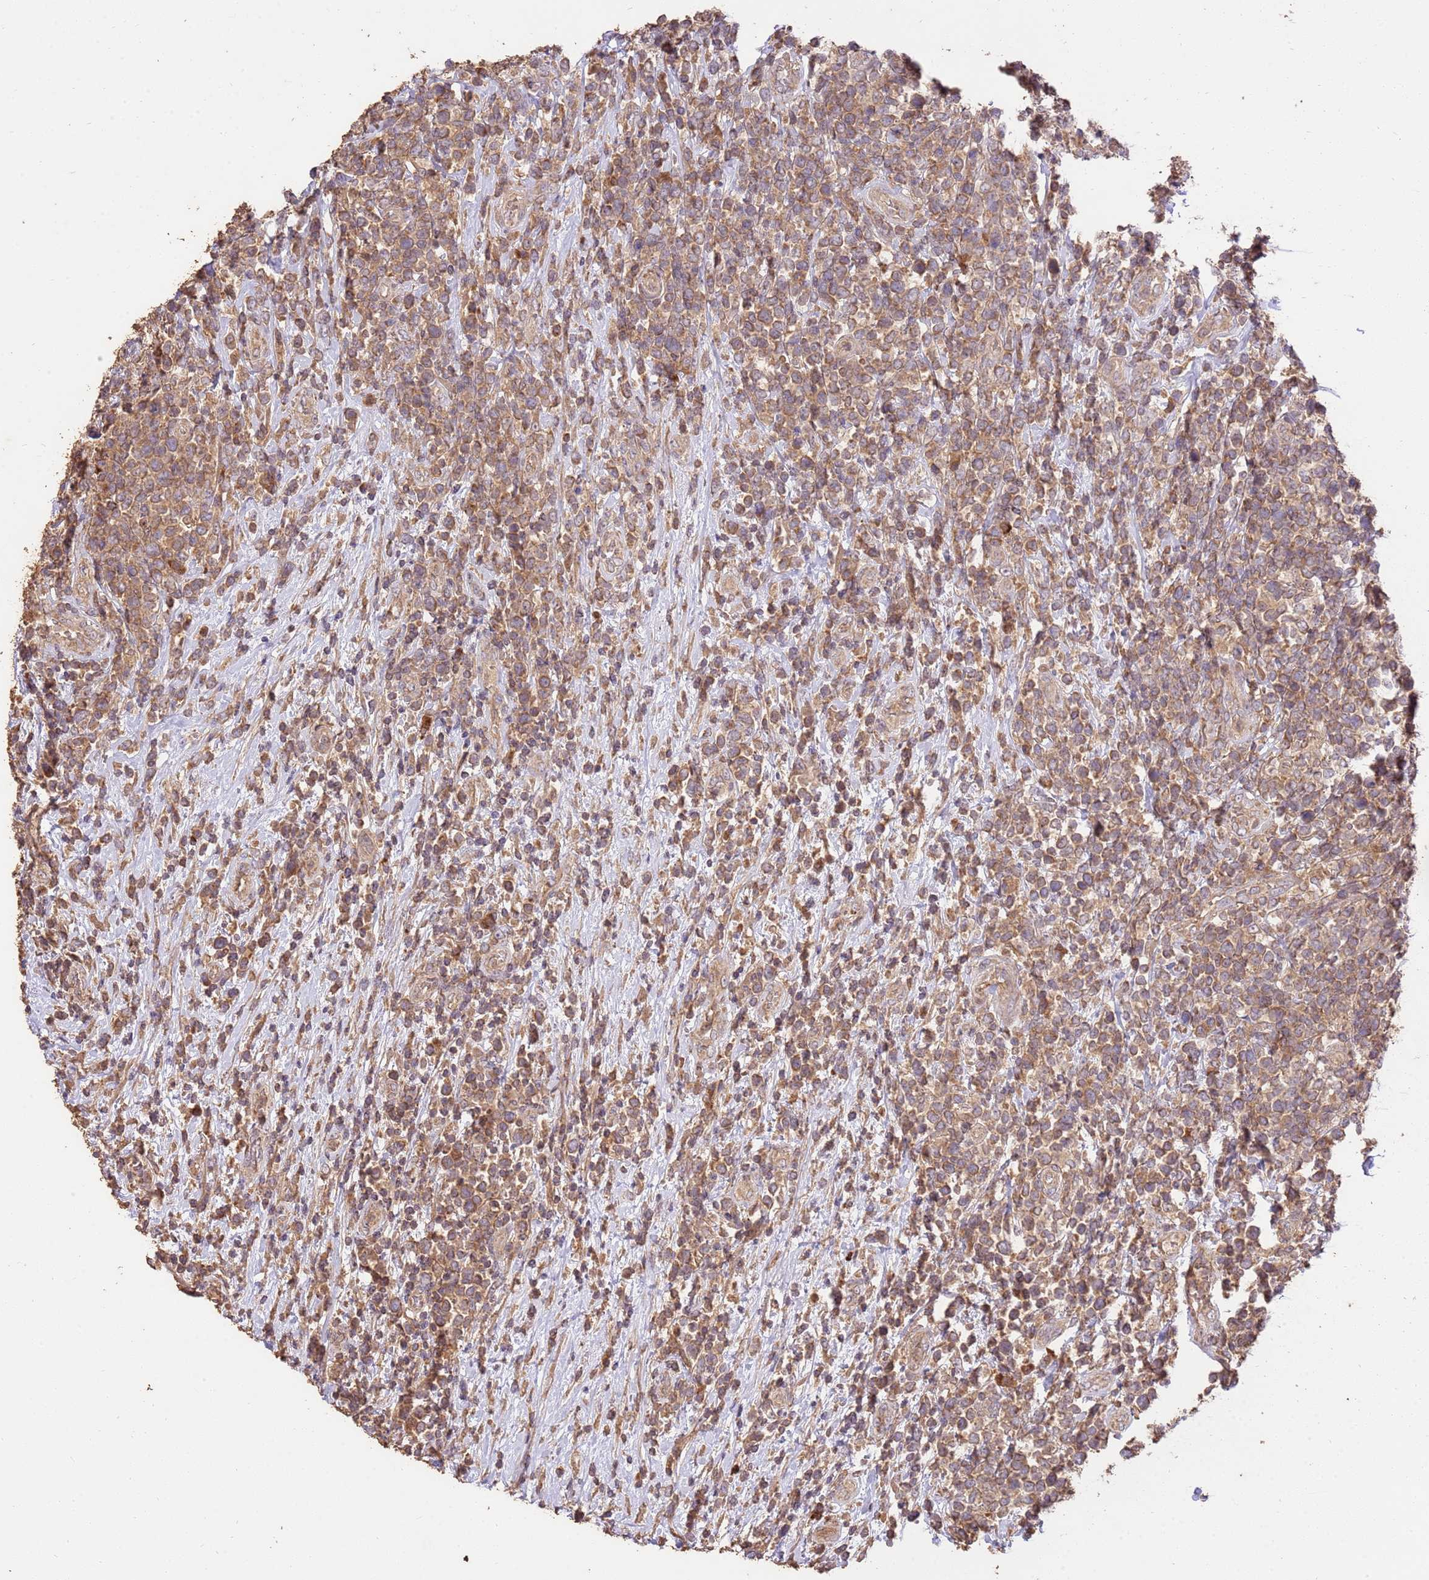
{"staining": {"intensity": "moderate", "quantity": ">75%", "location": "cytoplasmic/membranous"}, "tissue": "lymphoma", "cell_type": "Tumor cells", "image_type": "cancer", "snomed": [{"axis": "morphology", "description": "Malignant lymphoma, non-Hodgkin's type, High grade"}, {"axis": "topography", "description": "Soft tissue"}], "caption": "Moderate cytoplasmic/membranous positivity for a protein is identified in approximately >75% of tumor cells of malignant lymphoma, non-Hodgkin's type (high-grade) using immunohistochemistry (IHC).", "gene": "LRRC28", "patient": {"sex": "female", "age": 56}}